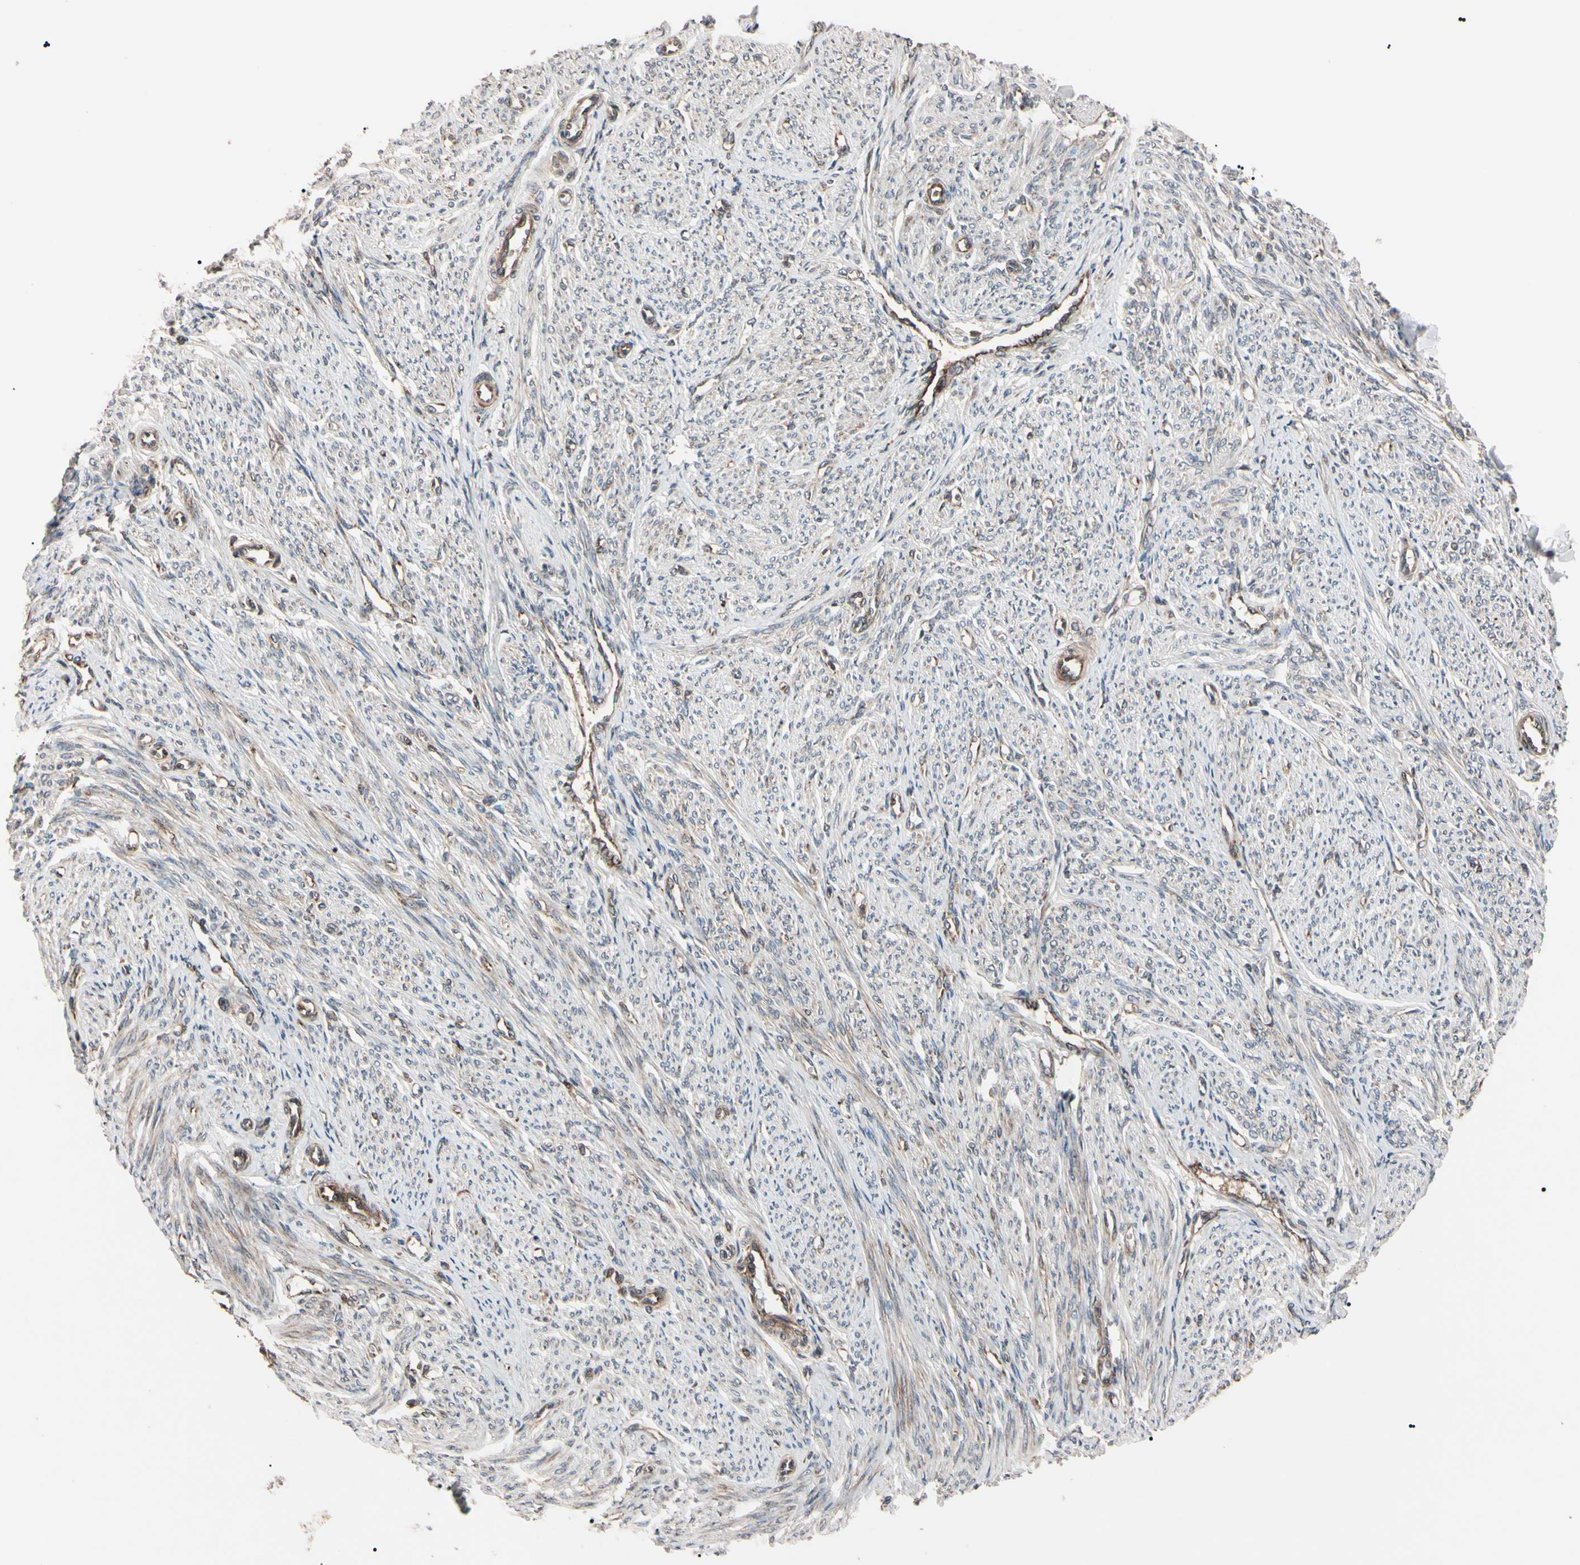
{"staining": {"intensity": "moderate", "quantity": "25%-75%", "location": "cytoplasmic/membranous"}, "tissue": "smooth muscle", "cell_type": "Smooth muscle cells", "image_type": "normal", "snomed": [{"axis": "morphology", "description": "Normal tissue, NOS"}, {"axis": "topography", "description": "Smooth muscle"}], "caption": "A high-resolution histopathology image shows IHC staining of normal smooth muscle, which exhibits moderate cytoplasmic/membranous positivity in approximately 25%-75% of smooth muscle cells.", "gene": "GUCY1B1", "patient": {"sex": "female", "age": 65}}